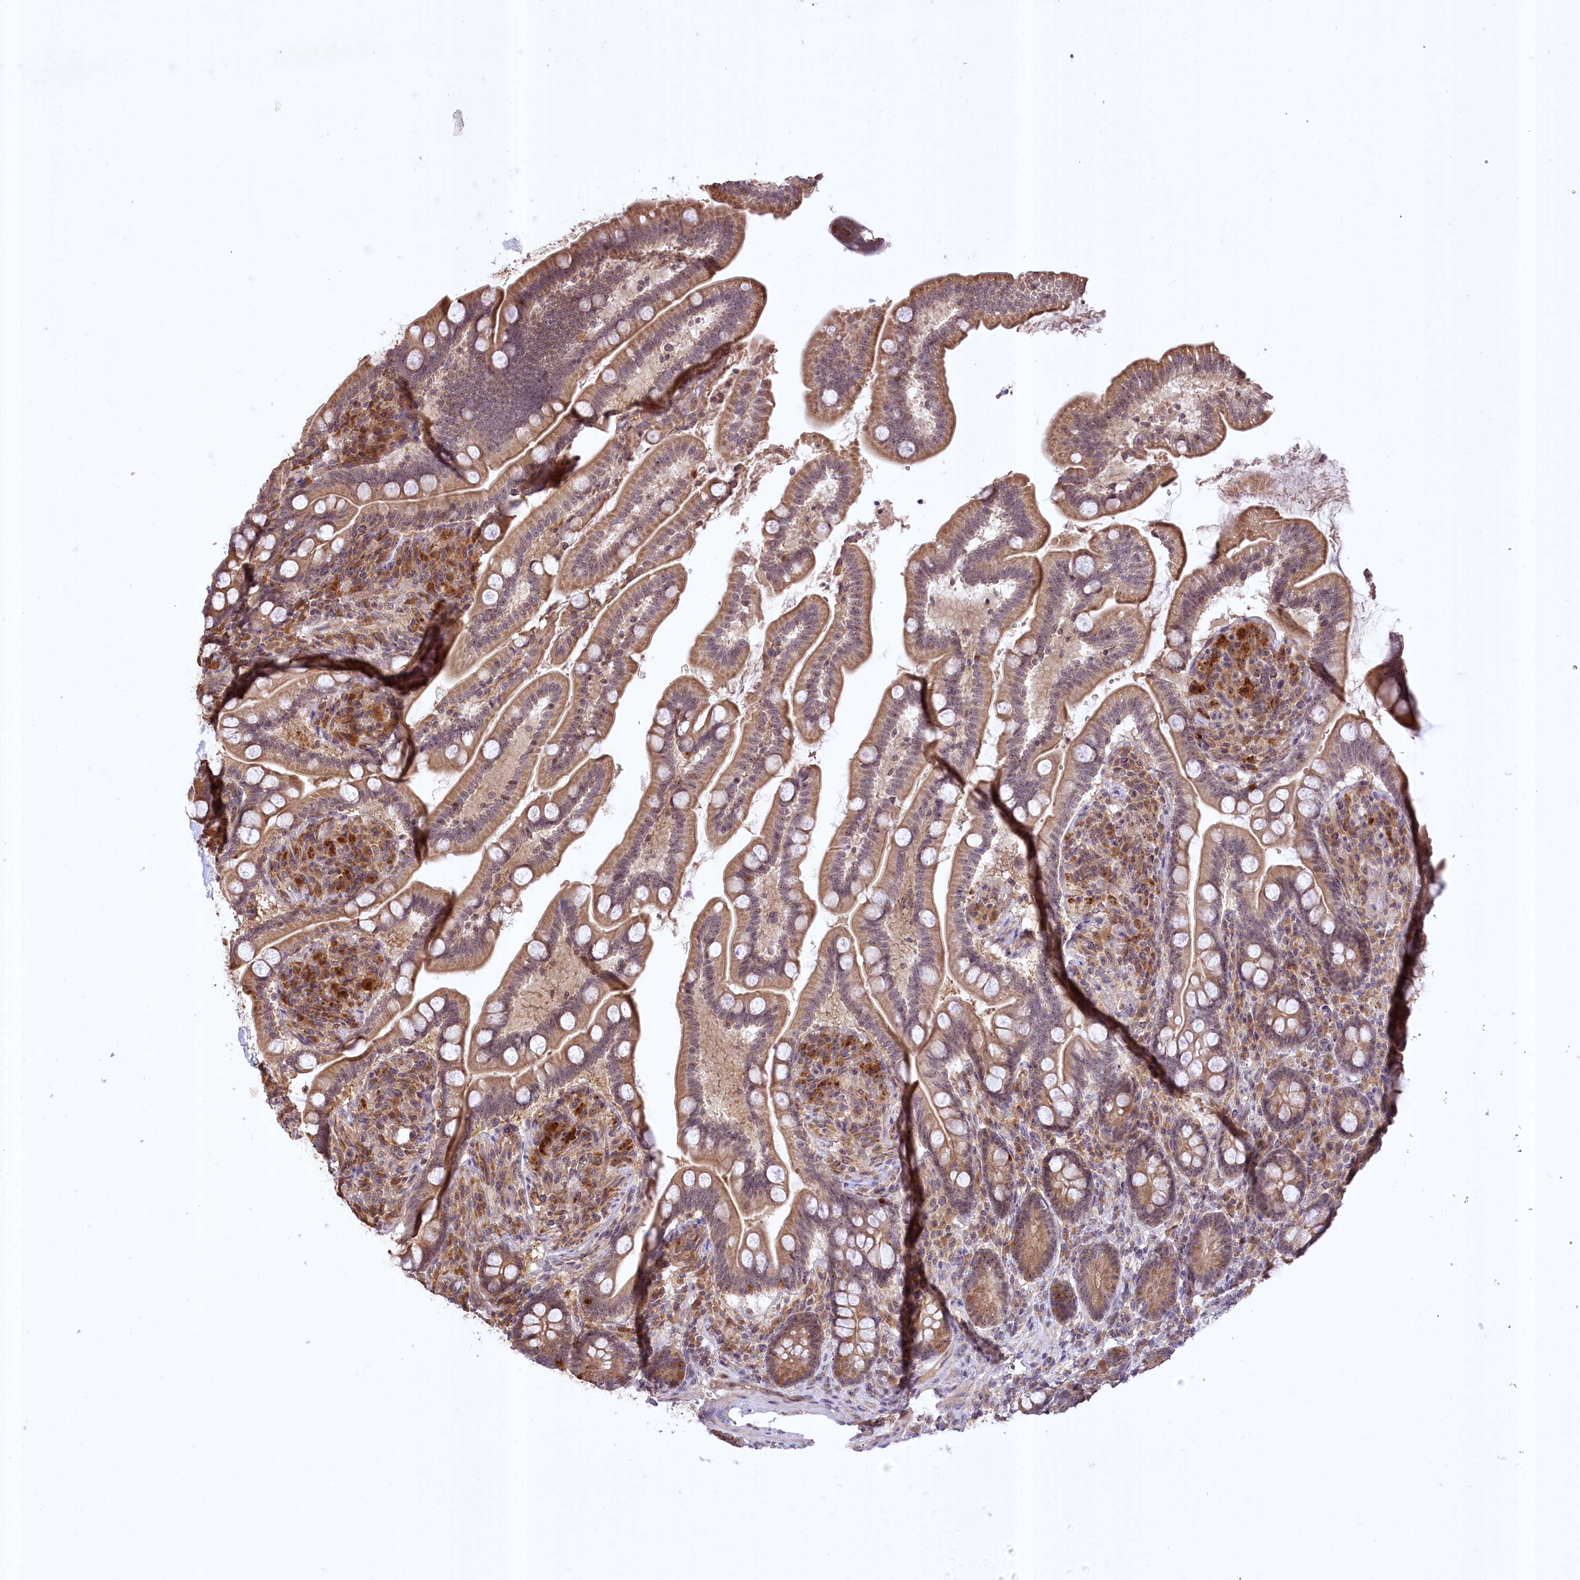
{"staining": {"intensity": "moderate", "quantity": ">75%", "location": "cytoplasmic/membranous,nuclear"}, "tissue": "small intestine", "cell_type": "Glandular cells", "image_type": "normal", "snomed": [{"axis": "morphology", "description": "Normal tissue, NOS"}, {"axis": "topography", "description": "Small intestine"}], "caption": "Moderate cytoplasmic/membranous,nuclear protein positivity is present in about >75% of glandular cells in small intestine.", "gene": "SERGEF", "patient": {"sex": "female", "age": 64}}